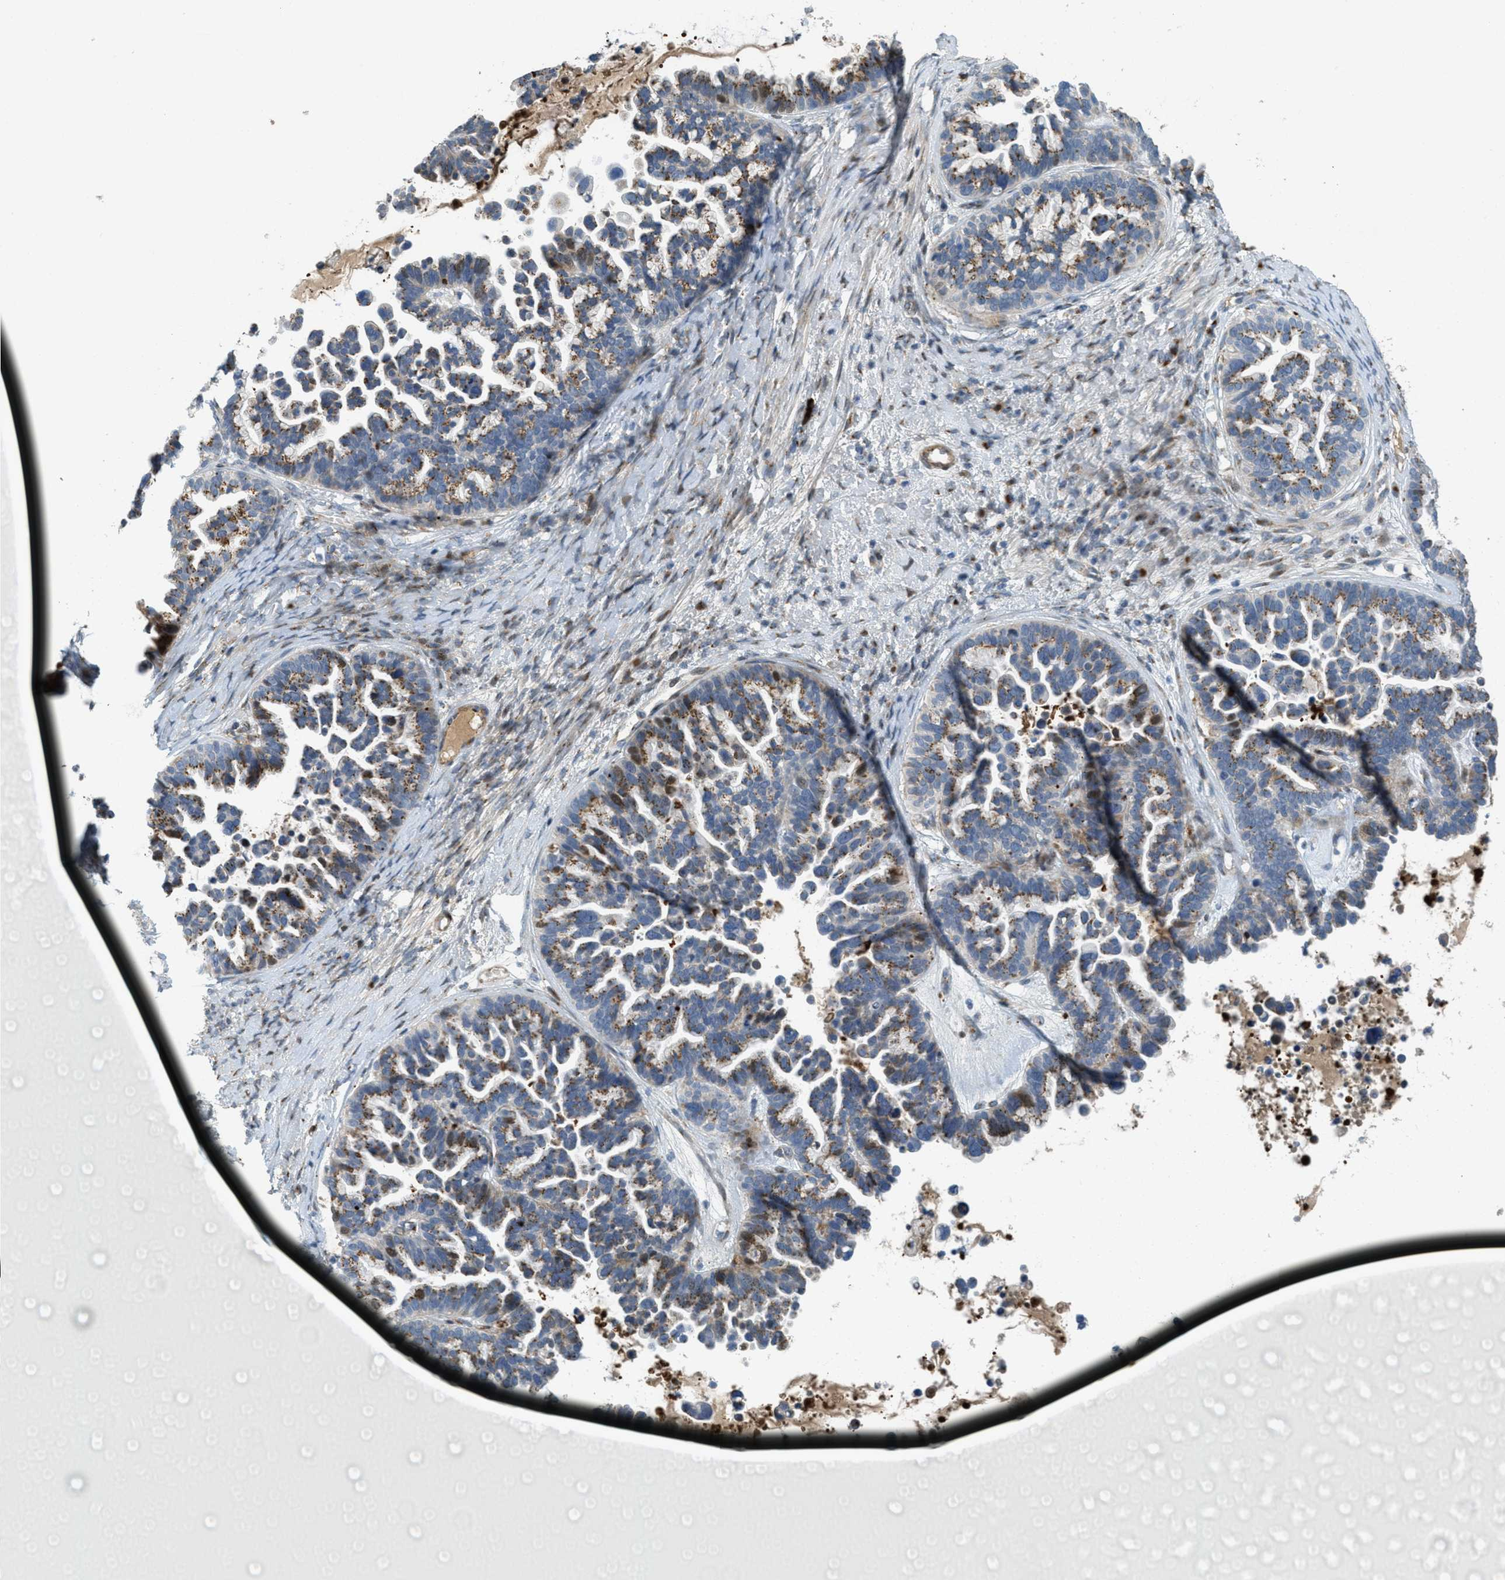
{"staining": {"intensity": "moderate", "quantity": ">75%", "location": "cytoplasmic/membranous"}, "tissue": "ovarian cancer", "cell_type": "Tumor cells", "image_type": "cancer", "snomed": [{"axis": "morphology", "description": "Cystadenocarcinoma, serous, NOS"}, {"axis": "topography", "description": "Ovary"}], "caption": "Human ovarian cancer stained with a brown dye shows moderate cytoplasmic/membranous positive positivity in approximately >75% of tumor cells.", "gene": "ZFPL1", "patient": {"sex": "female", "age": 56}}